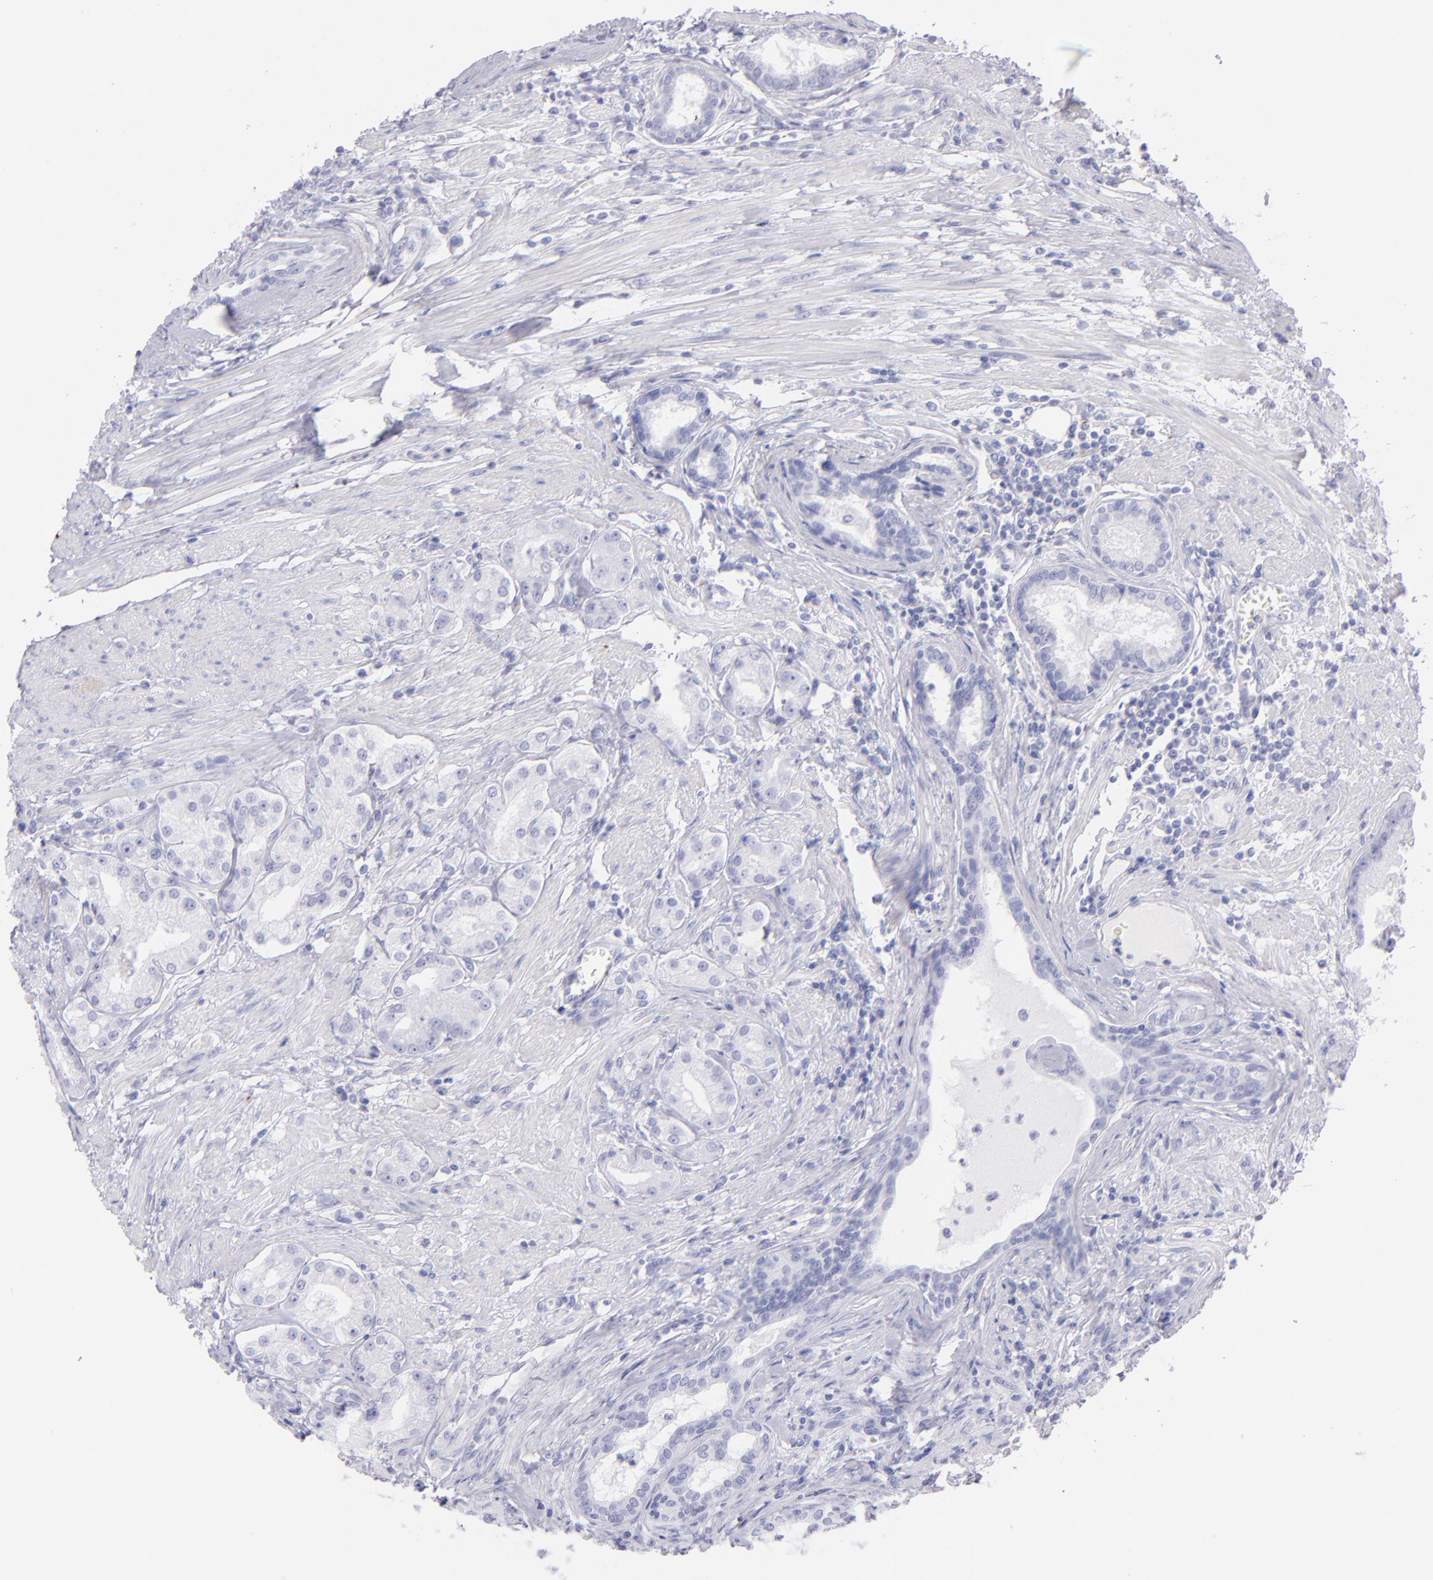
{"staining": {"intensity": "negative", "quantity": "none", "location": "none"}, "tissue": "prostate cancer", "cell_type": "Tumor cells", "image_type": "cancer", "snomed": [{"axis": "morphology", "description": "Adenocarcinoma, Medium grade"}, {"axis": "topography", "description": "Prostate"}], "caption": "Histopathology image shows no protein staining in tumor cells of prostate cancer (adenocarcinoma (medium-grade)) tissue.", "gene": "PRPH", "patient": {"sex": "male", "age": 72}}